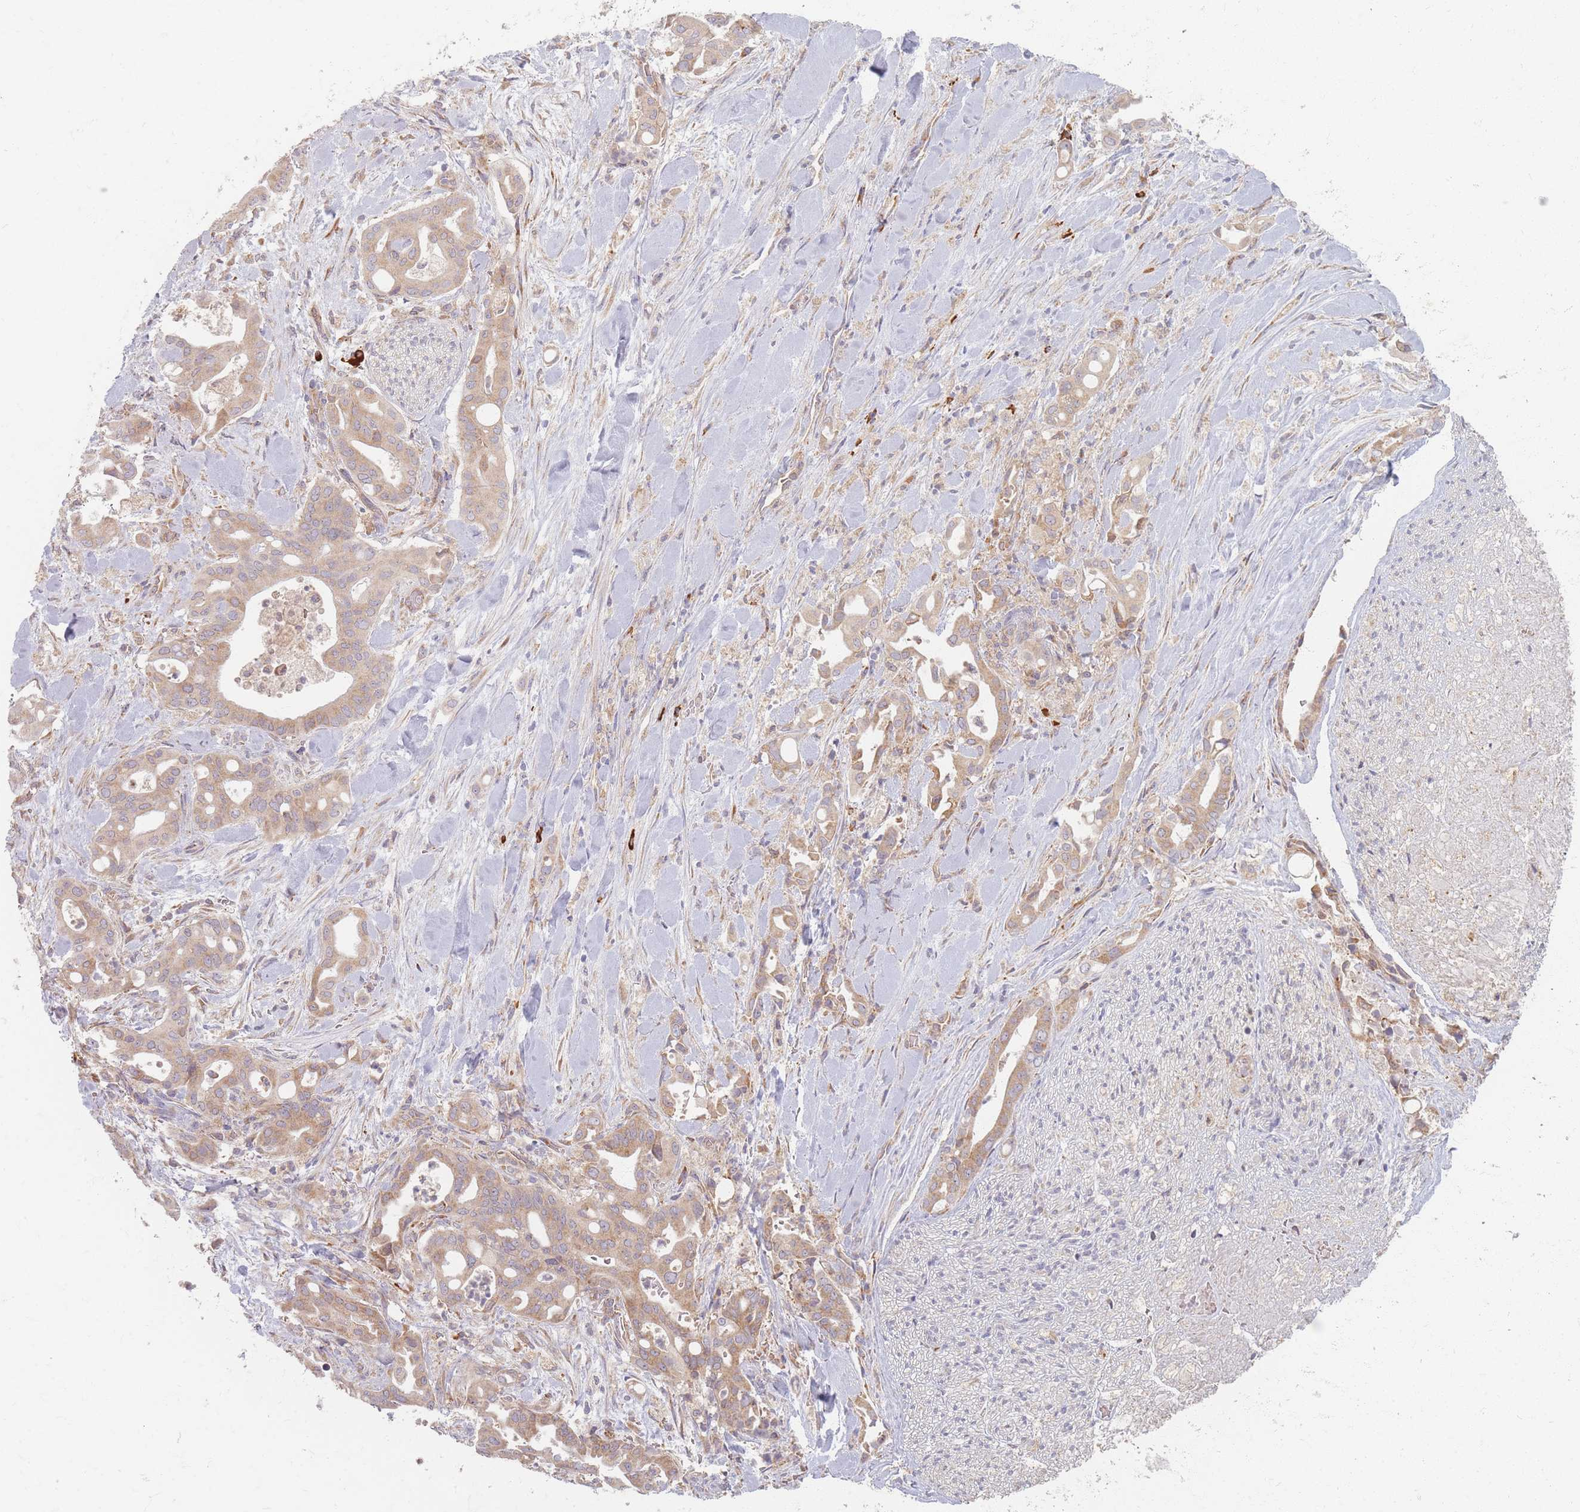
{"staining": {"intensity": "weak", "quantity": ">75%", "location": "cytoplasmic/membranous"}, "tissue": "liver cancer", "cell_type": "Tumor cells", "image_type": "cancer", "snomed": [{"axis": "morphology", "description": "Cholangiocarcinoma"}, {"axis": "topography", "description": "Liver"}], "caption": "Cholangiocarcinoma (liver) was stained to show a protein in brown. There is low levels of weak cytoplasmic/membranous expression in approximately >75% of tumor cells.", "gene": "SMIM14", "patient": {"sex": "female", "age": 68}}